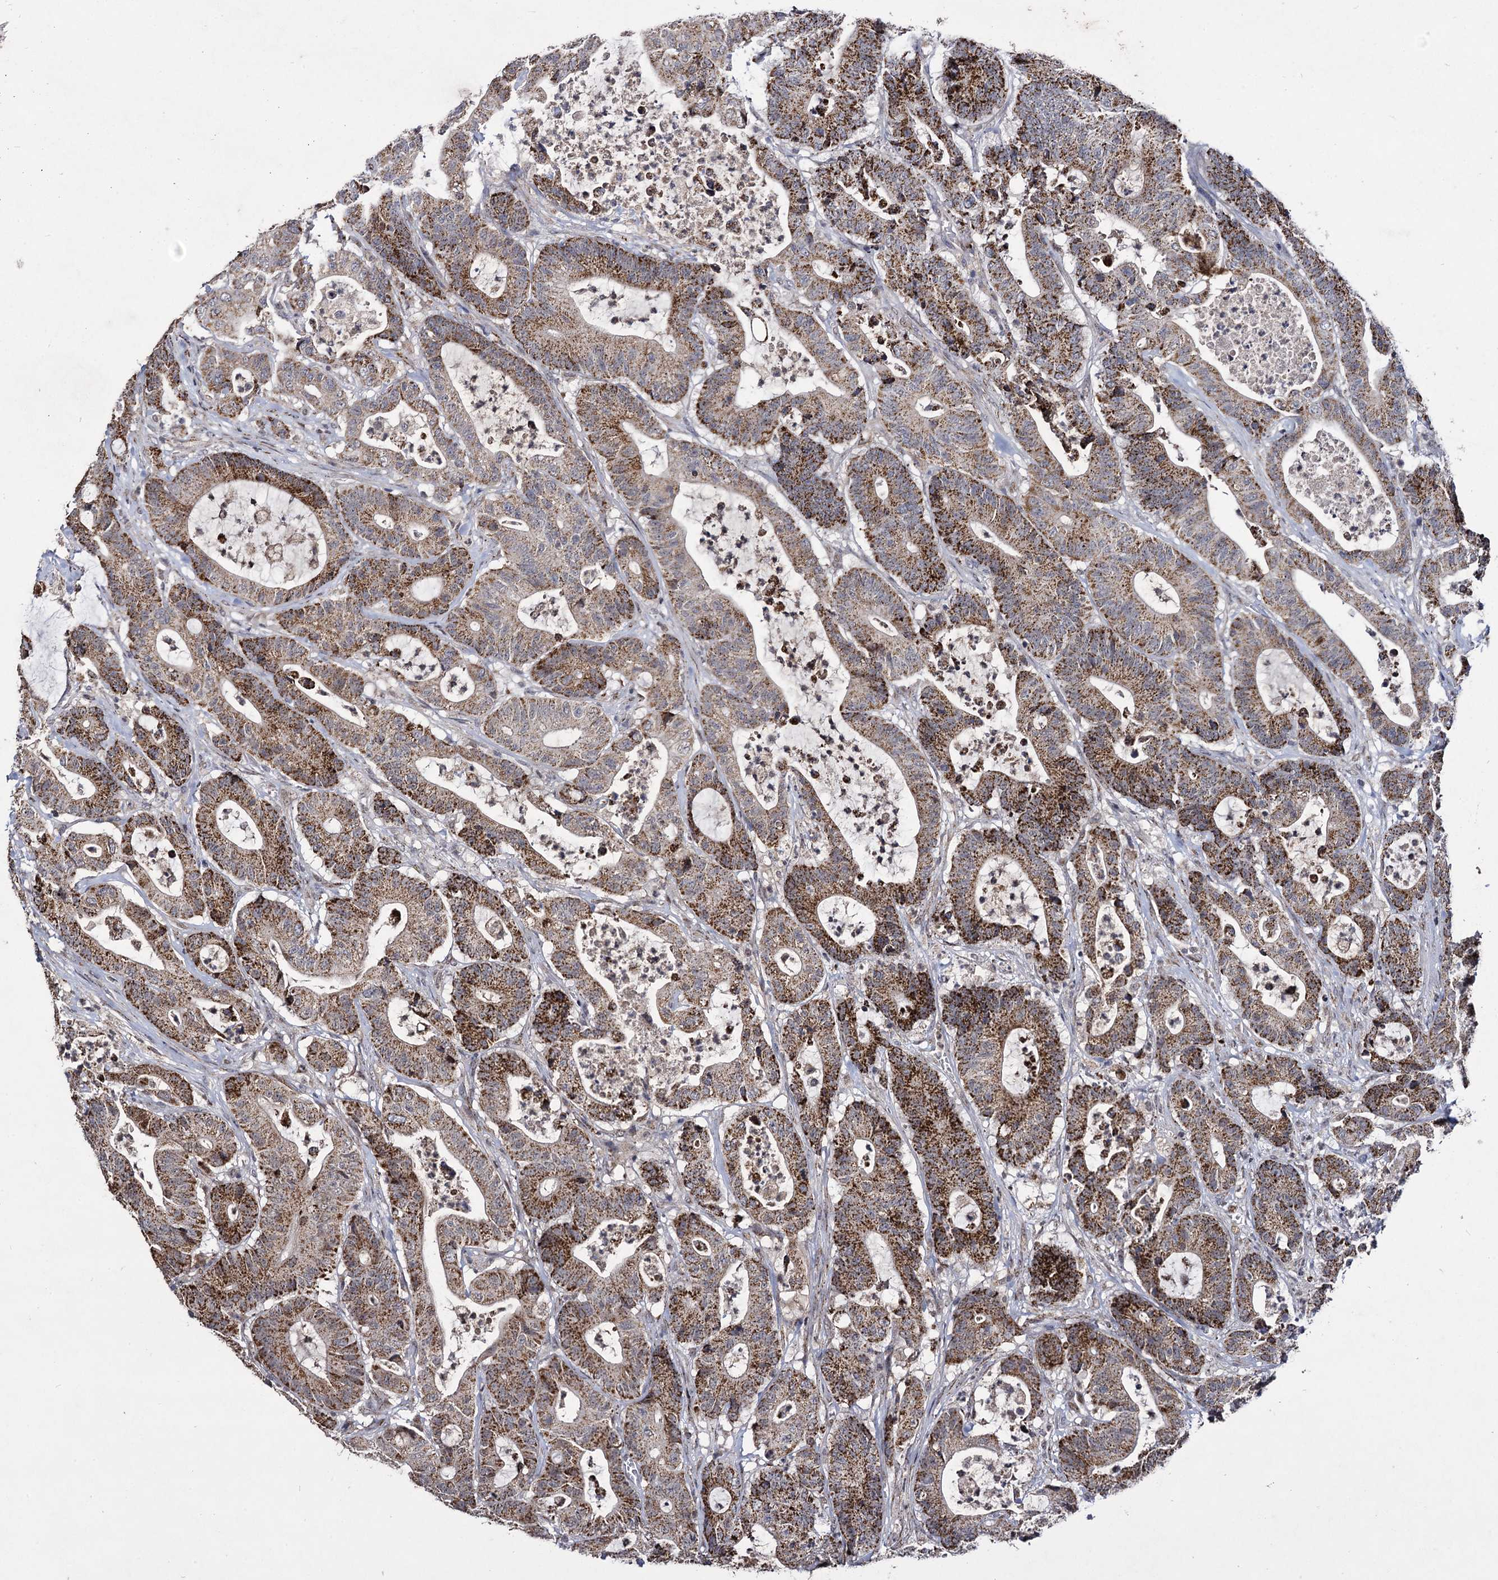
{"staining": {"intensity": "strong", "quantity": ">75%", "location": "cytoplasmic/membranous"}, "tissue": "colorectal cancer", "cell_type": "Tumor cells", "image_type": "cancer", "snomed": [{"axis": "morphology", "description": "Adenocarcinoma, NOS"}, {"axis": "topography", "description": "Colon"}], "caption": "DAB (3,3'-diaminobenzidine) immunohistochemical staining of colorectal cancer reveals strong cytoplasmic/membranous protein staining in approximately >75% of tumor cells. The staining was performed using DAB (3,3'-diaminobenzidine) to visualize the protein expression in brown, while the nuclei were stained in blue with hematoxylin (Magnification: 20x).", "gene": "RPUSD4", "patient": {"sex": "female", "age": 84}}